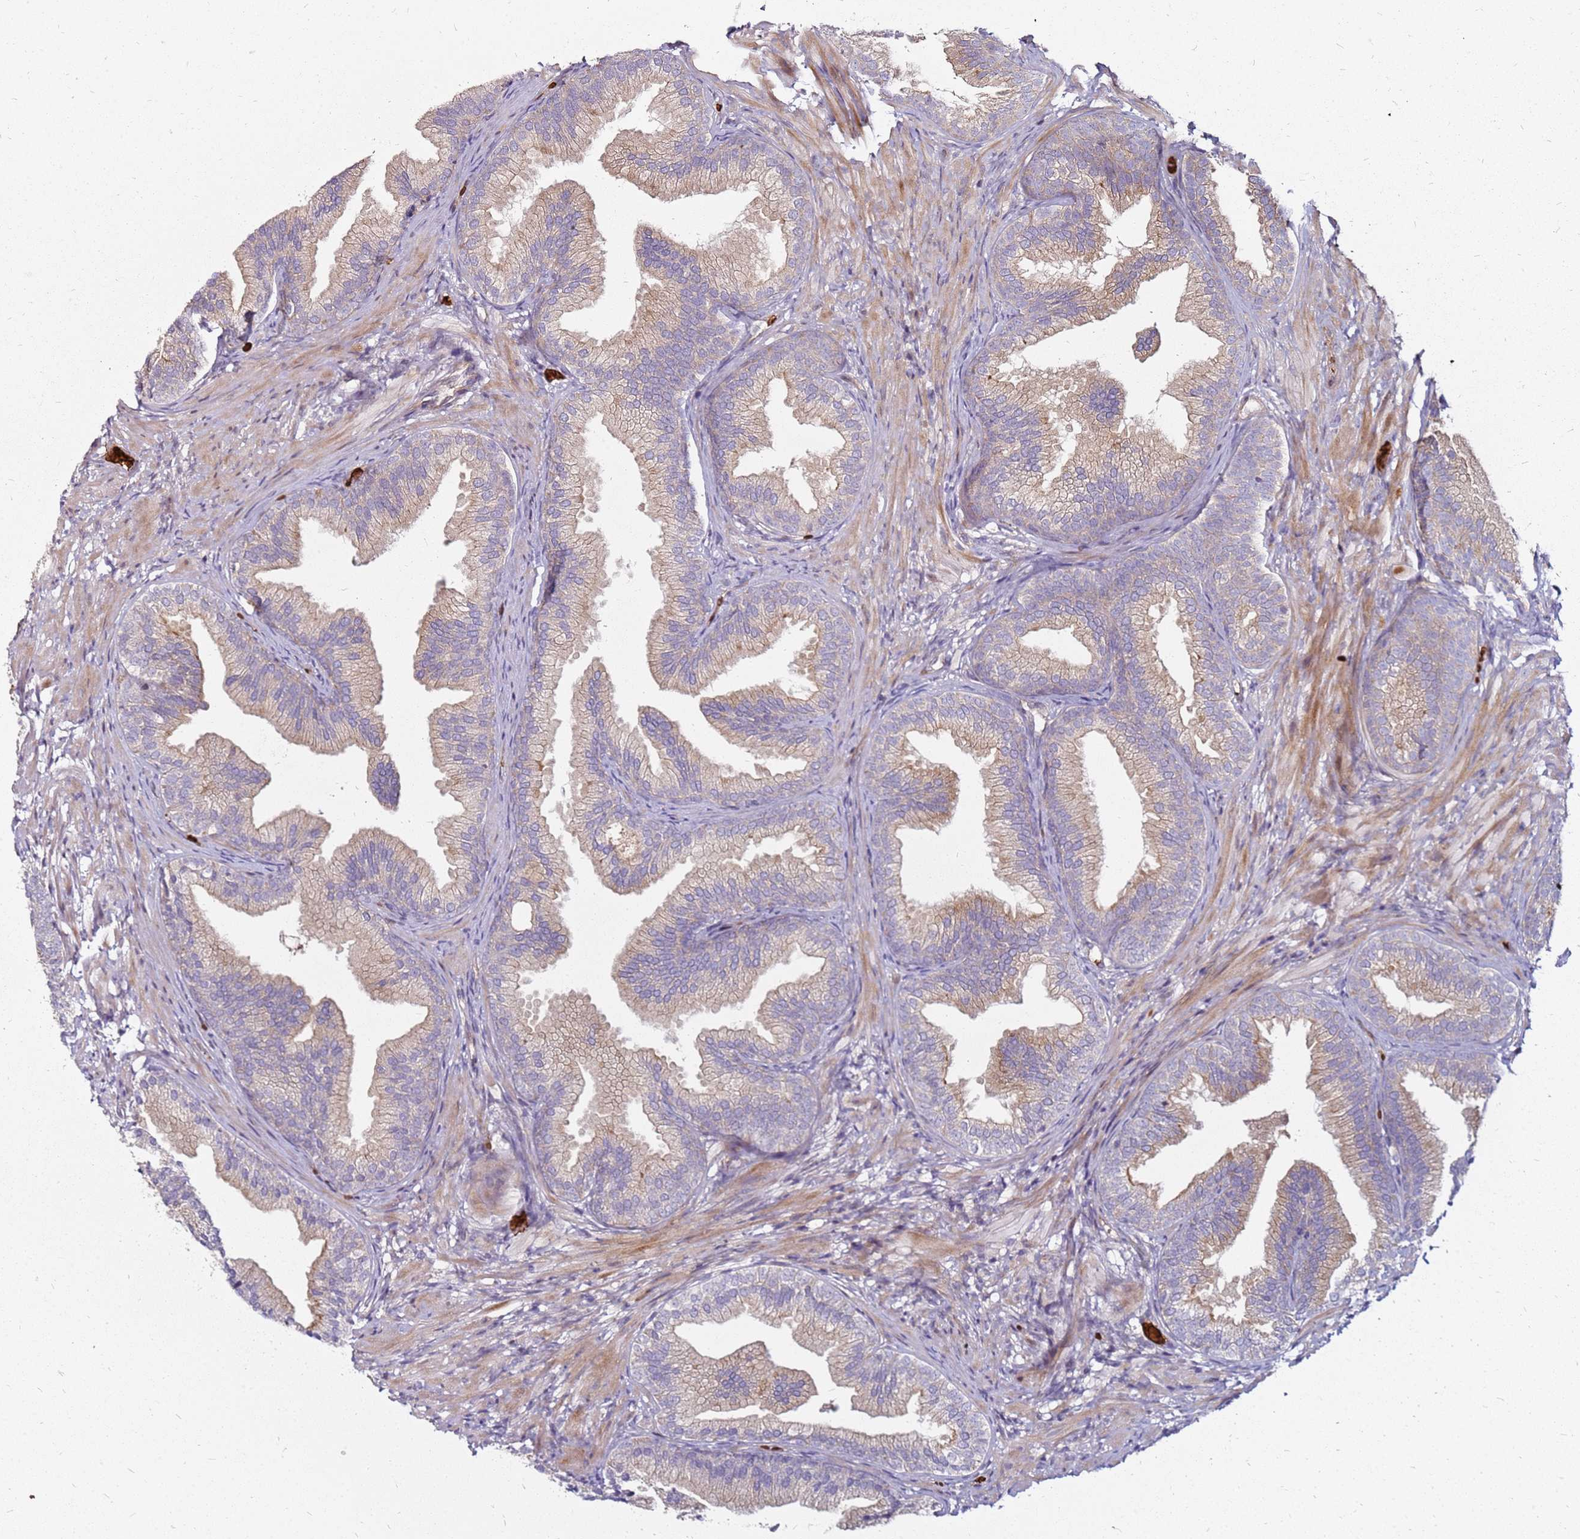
{"staining": {"intensity": "weak", "quantity": "25%-75%", "location": "cytoplasmic/membranous"}, "tissue": "prostate", "cell_type": "Glandular cells", "image_type": "normal", "snomed": [{"axis": "morphology", "description": "Normal tissue, NOS"}, {"axis": "topography", "description": "Prostate"}], "caption": "The histopathology image reveals staining of normal prostate, revealing weak cytoplasmic/membranous protein expression (brown color) within glandular cells.", "gene": "RNF11", "patient": {"sex": "male", "age": 76}}